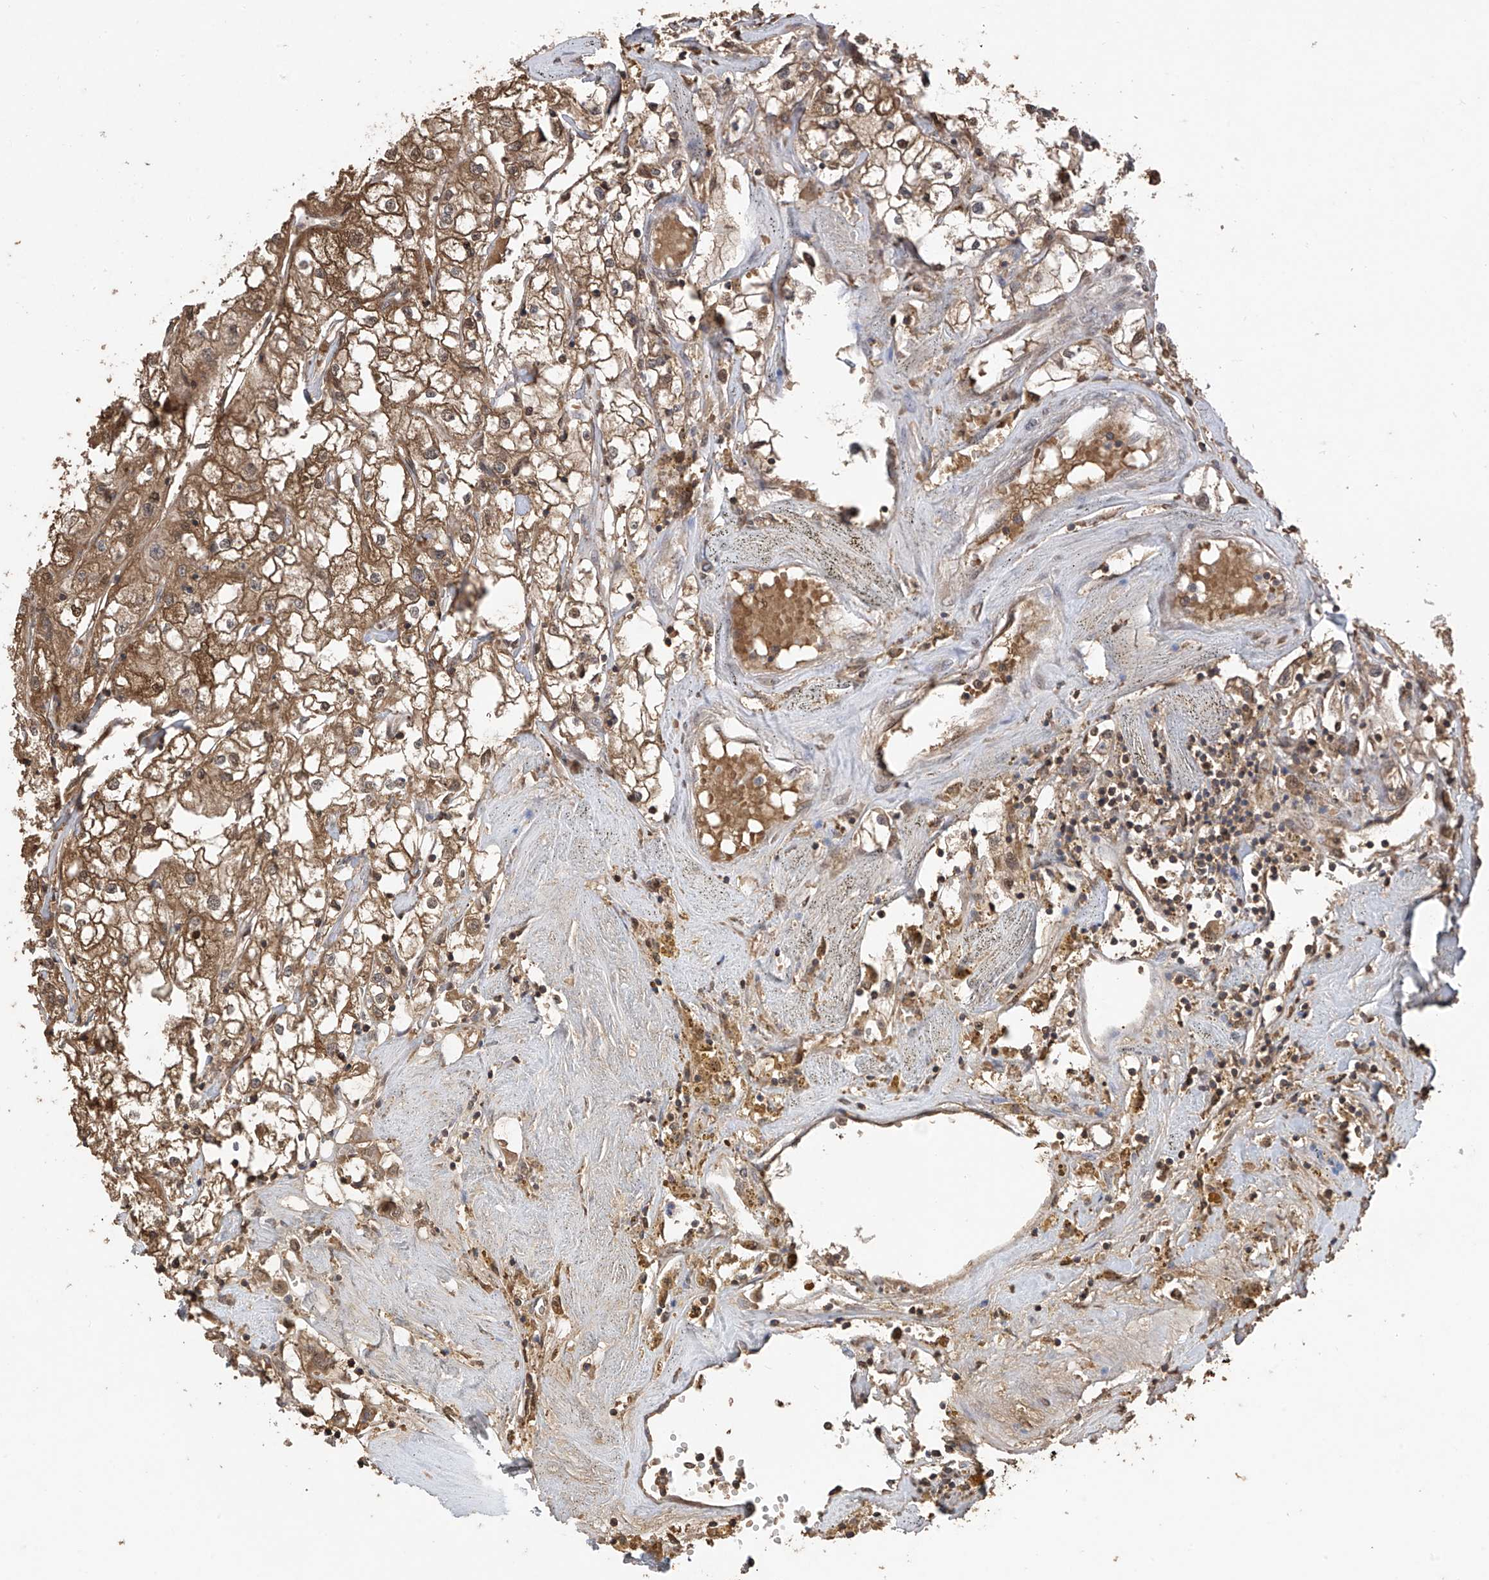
{"staining": {"intensity": "moderate", "quantity": ">75%", "location": "cytoplasmic/membranous"}, "tissue": "renal cancer", "cell_type": "Tumor cells", "image_type": "cancer", "snomed": [{"axis": "morphology", "description": "Adenocarcinoma, NOS"}, {"axis": "topography", "description": "Kidney"}], "caption": "A micrograph of human adenocarcinoma (renal) stained for a protein displays moderate cytoplasmic/membranous brown staining in tumor cells.", "gene": "PNPT1", "patient": {"sex": "male", "age": 56}}